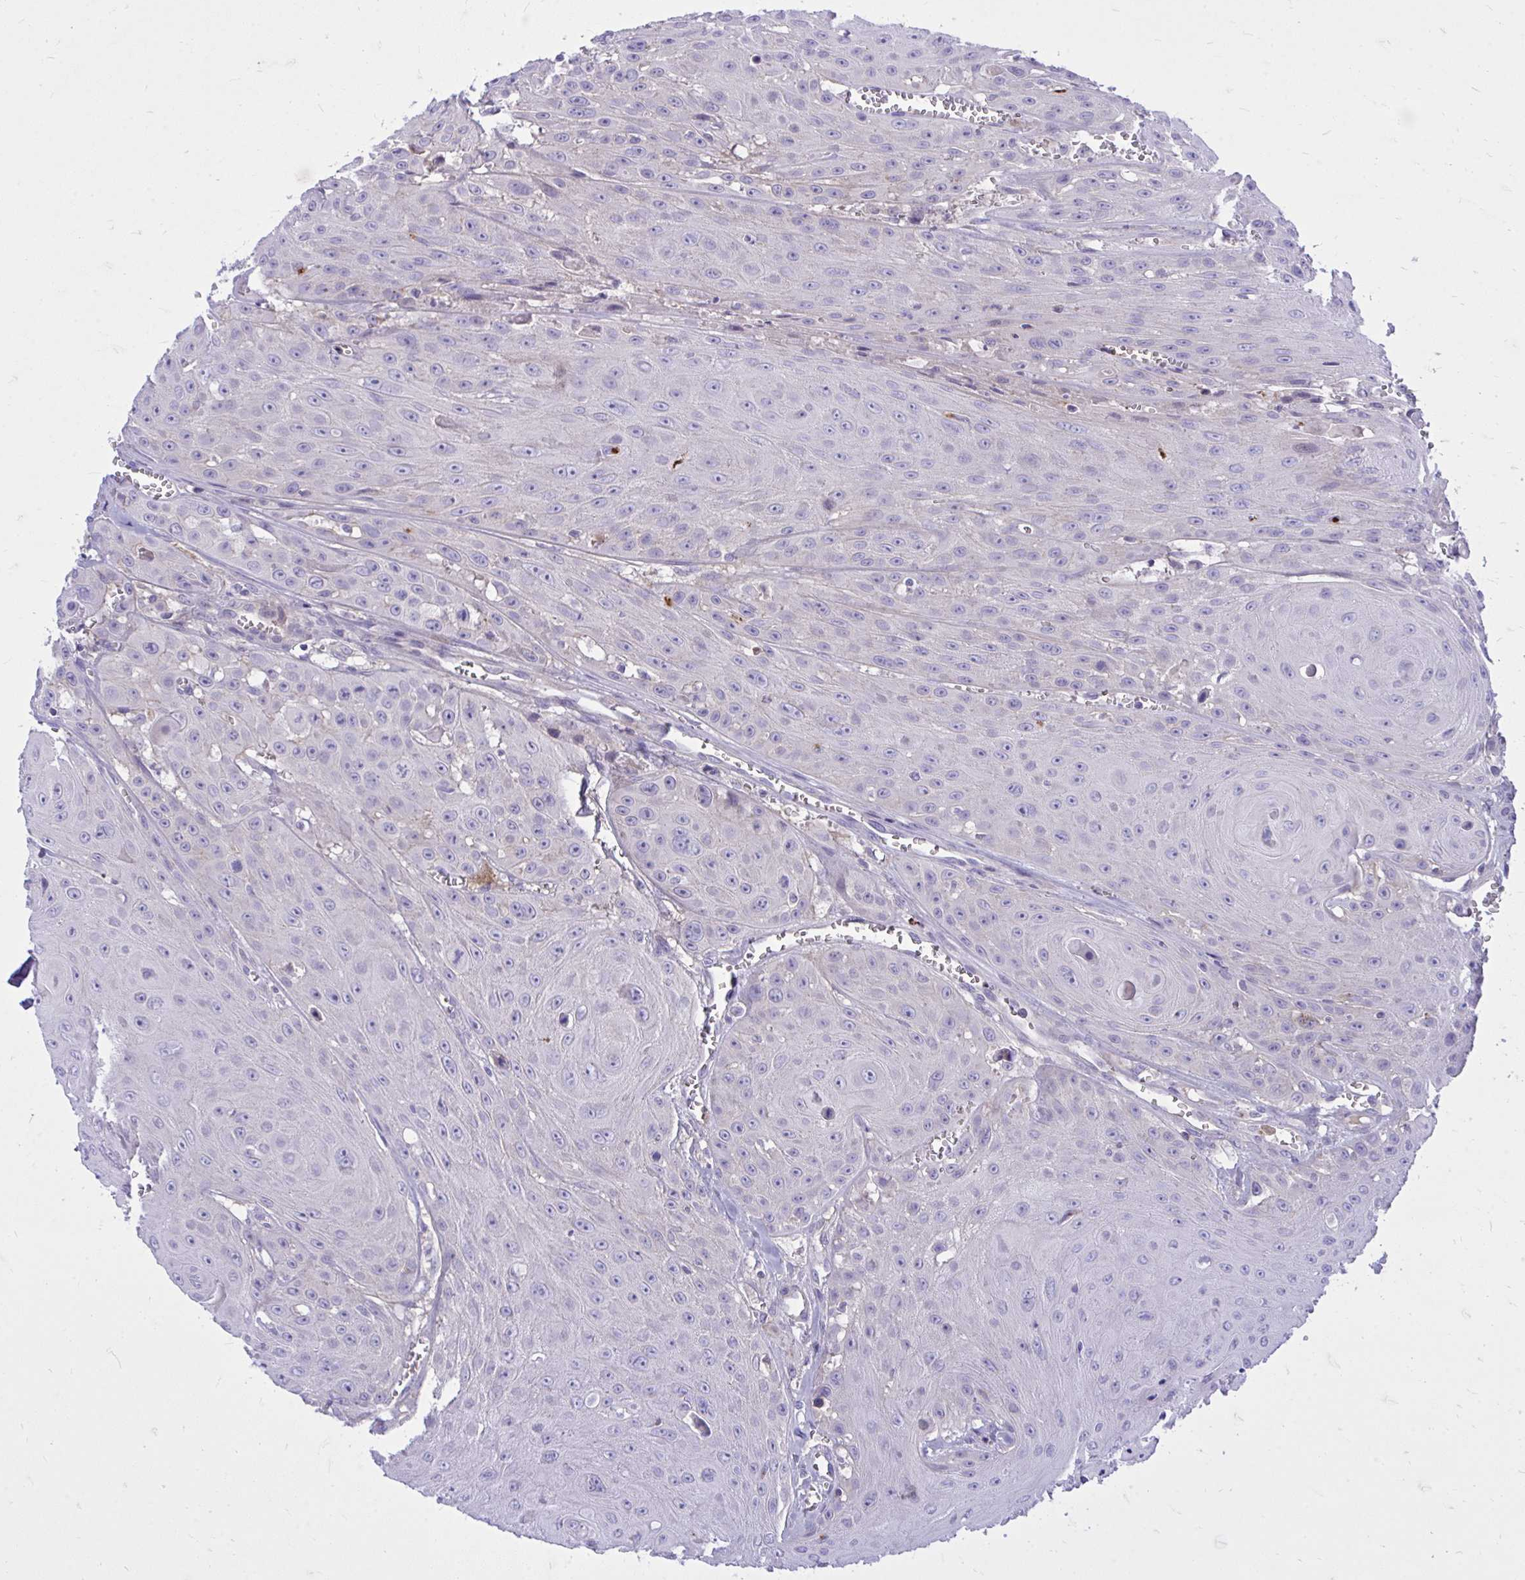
{"staining": {"intensity": "negative", "quantity": "none", "location": "none"}, "tissue": "head and neck cancer", "cell_type": "Tumor cells", "image_type": "cancer", "snomed": [{"axis": "morphology", "description": "Squamous cell carcinoma, NOS"}, {"axis": "topography", "description": "Oral tissue"}, {"axis": "topography", "description": "Head-Neck"}], "caption": "Head and neck squamous cell carcinoma was stained to show a protein in brown. There is no significant staining in tumor cells.", "gene": "TP53I11", "patient": {"sex": "male", "age": 81}}